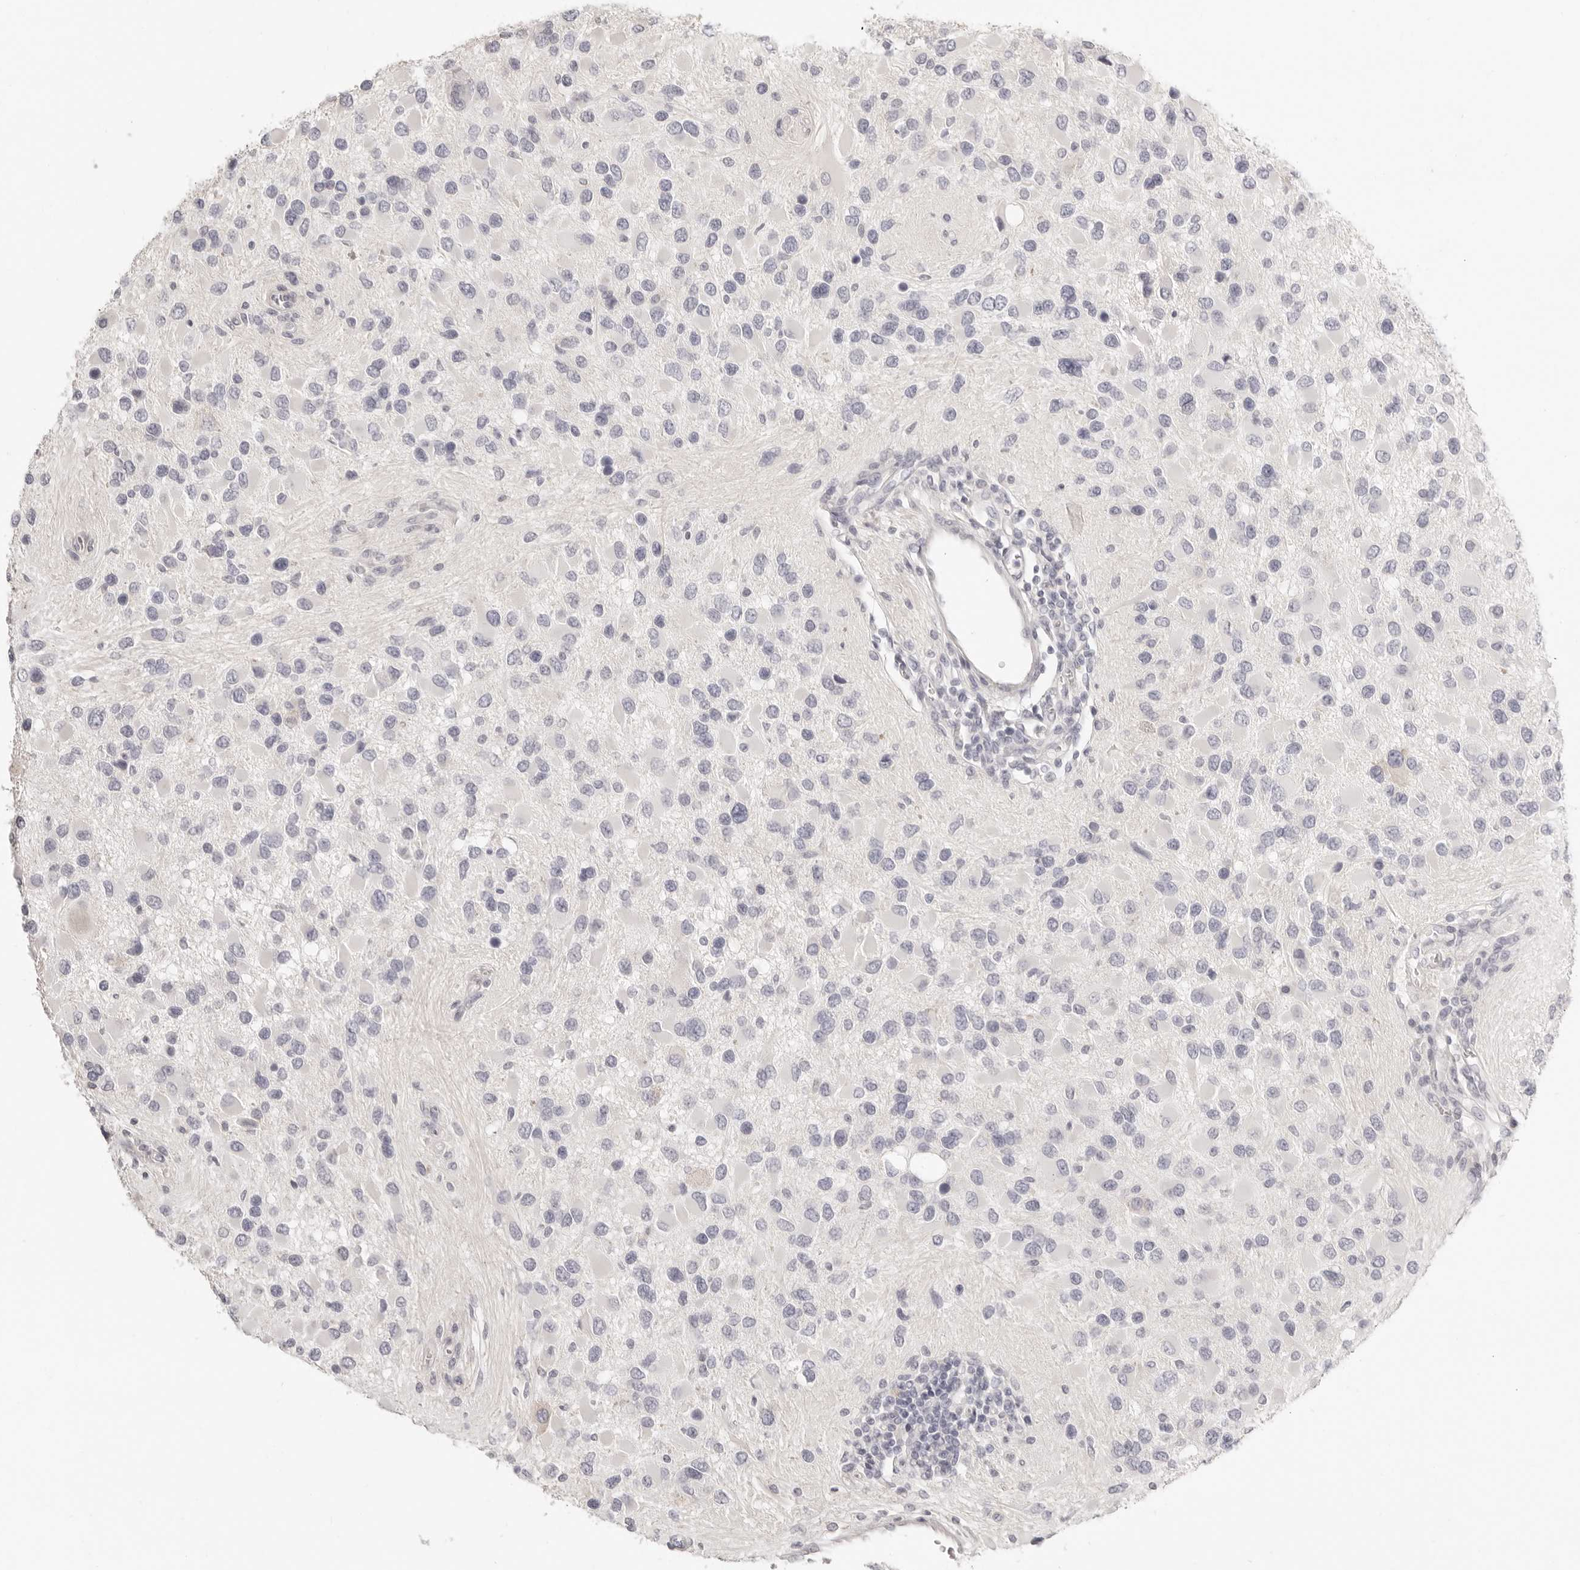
{"staining": {"intensity": "negative", "quantity": "none", "location": "none"}, "tissue": "glioma", "cell_type": "Tumor cells", "image_type": "cancer", "snomed": [{"axis": "morphology", "description": "Glioma, malignant, High grade"}, {"axis": "topography", "description": "Brain"}], "caption": "Glioma was stained to show a protein in brown. There is no significant expression in tumor cells.", "gene": "FABP1", "patient": {"sex": "male", "age": 53}}